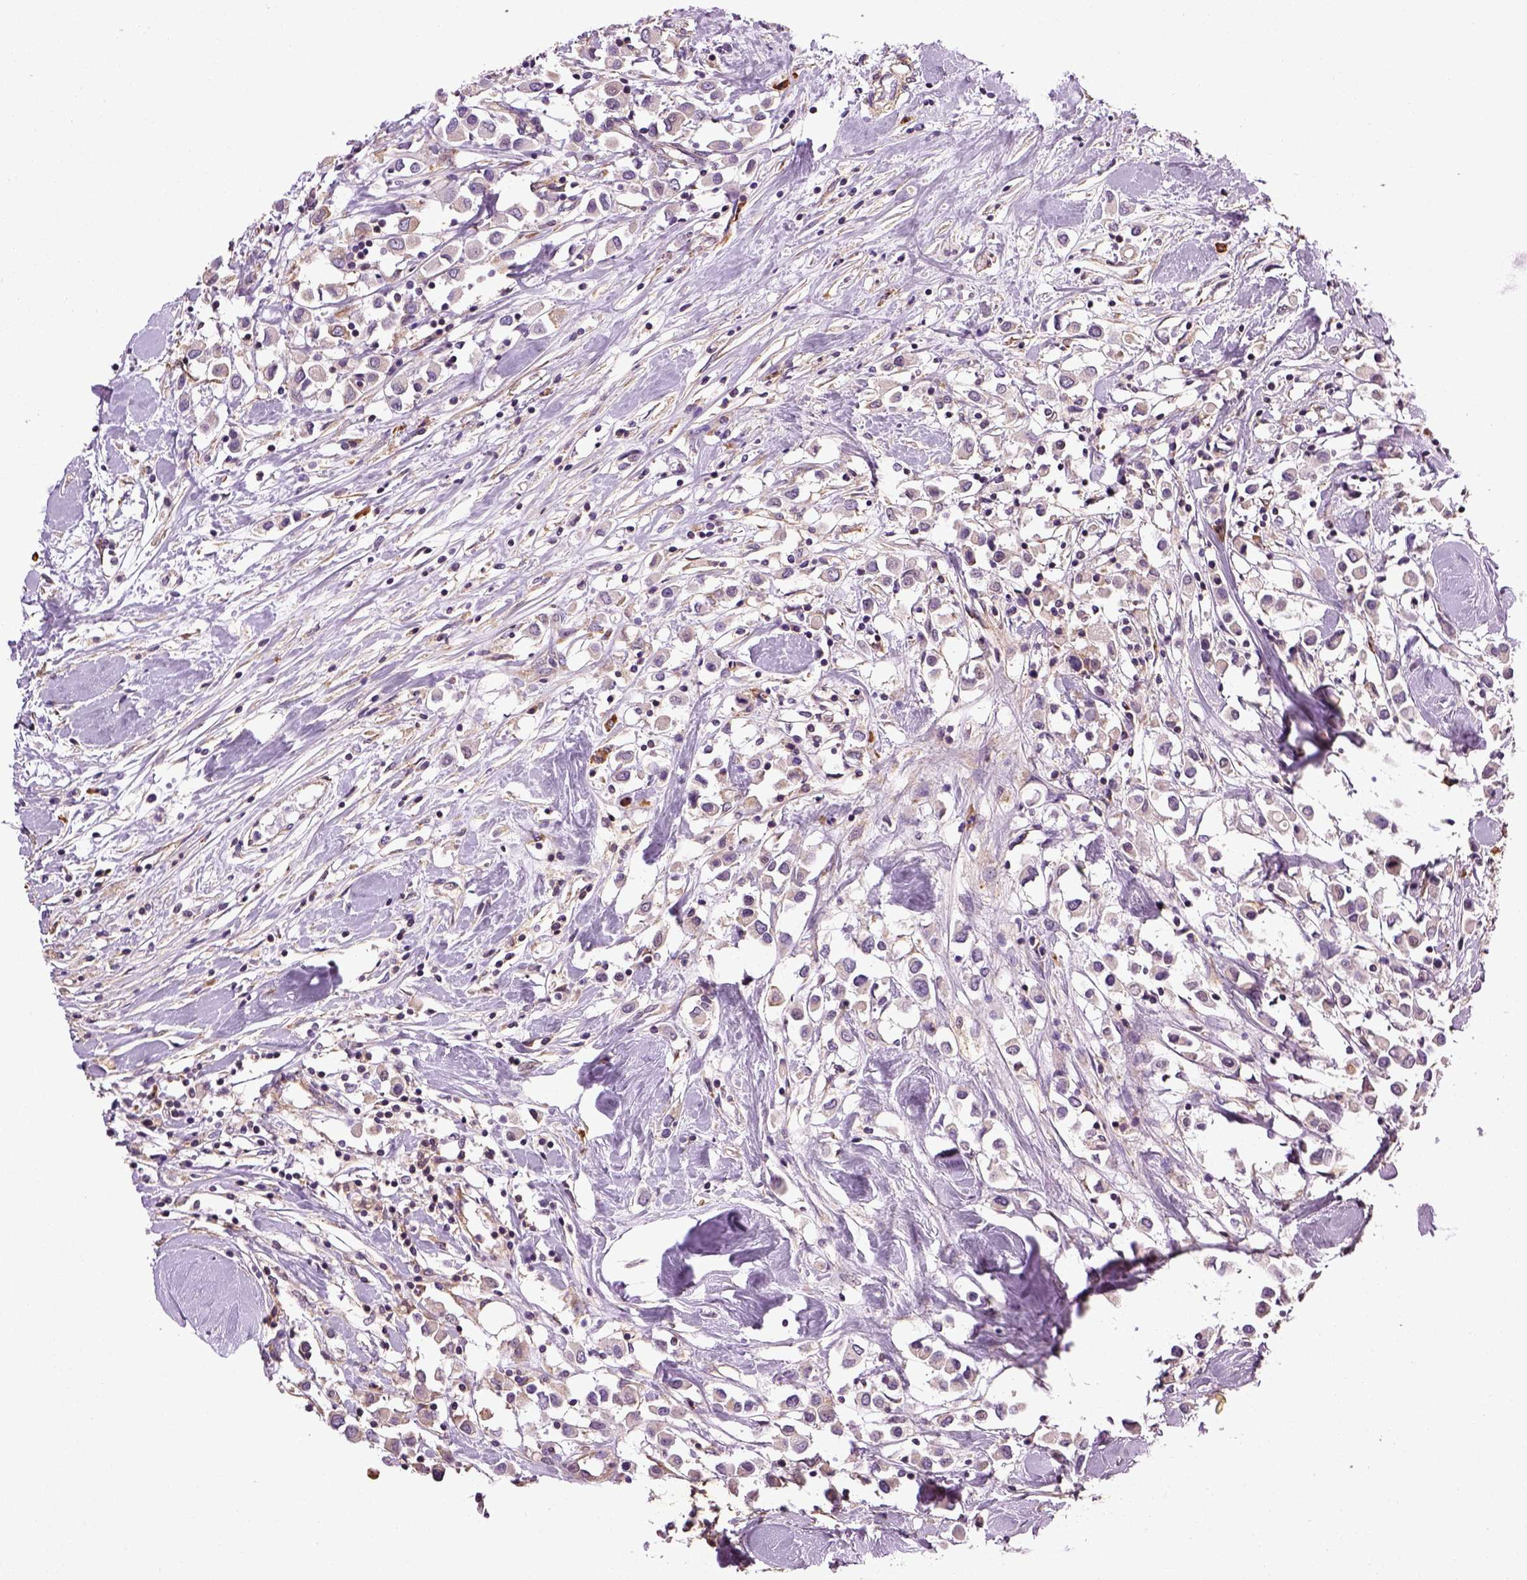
{"staining": {"intensity": "negative", "quantity": "none", "location": "none"}, "tissue": "breast cancer", "cell_type": "Tumor cells", "image_type": "cancer", "snomed": [{"axis": "morphology", "description": "Duct carcinoma"}, {"axis": "topography", "description": "Breast"}], "caption": "Tumor cells show no significant expression in invasive ductal carcinoma (breast). (DAB immunohistochemistry with hematoxylin counter stain).", "gene": "TPRG1", "patient": {"sex": "female", "age": 61}}